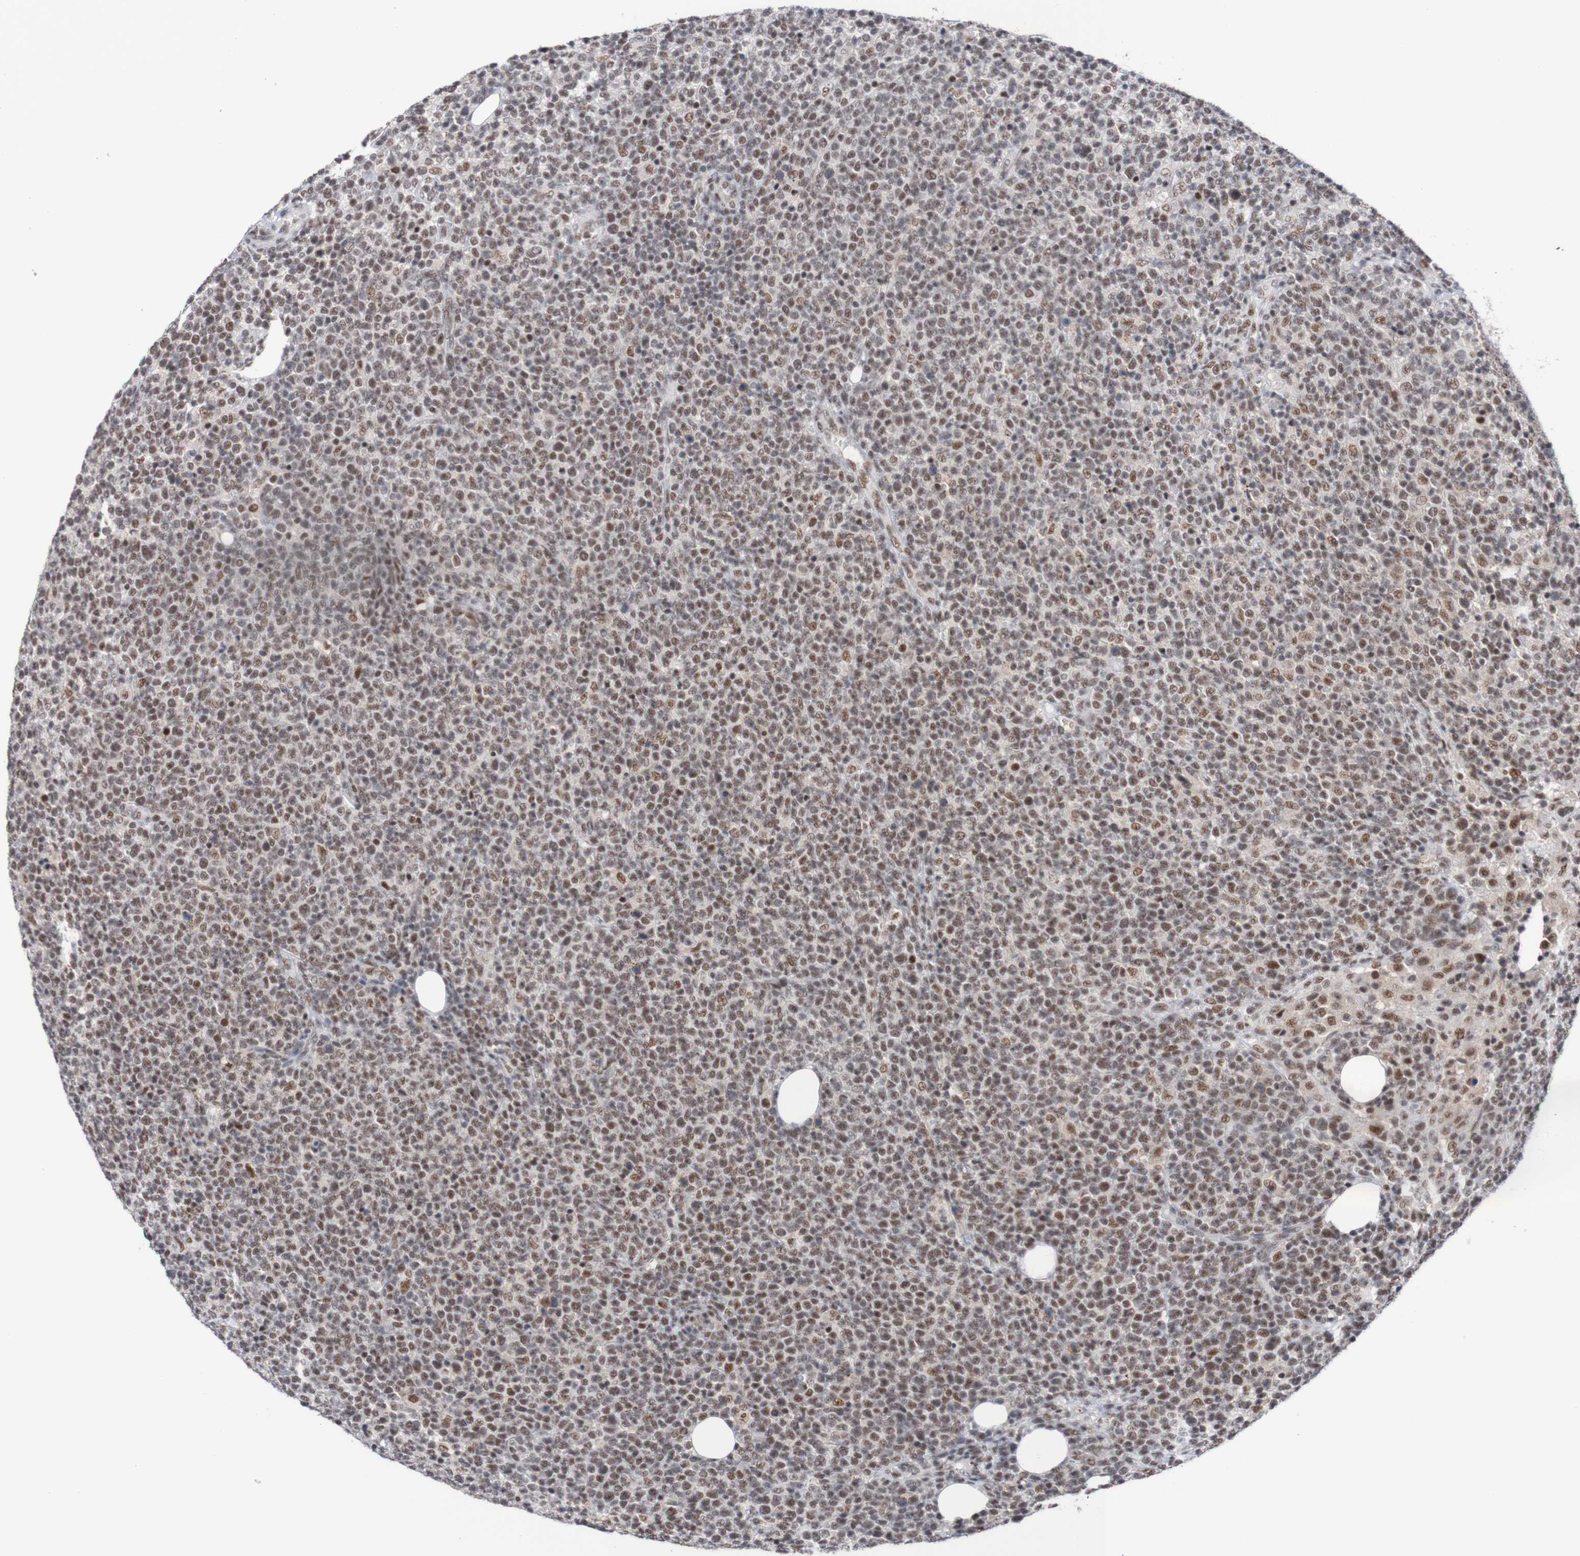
{"staining": {"intensity": "moderate", "quantity": ">75%", "location": "nuclear"}, "tissue": "lymphoma", "cell_type": "Tumor cells", "image_type": "cancer", "snomed": [{"axis": "morphology", "description": "Malignant lymphoma, non-Hodgkin's type, High grade"}, {"axis": "topography", "description": "Lymph node"}], "caption": "Immunohistochemistry (IHC) of human malignant lymphoma, non-Hodgkin's type (high-grade) demonstrates medium levels of moderate nuclear staining in about >75% of tumor cells.", "gene": "CDC5L", "patient": {"sex": "male", "age": 61}}